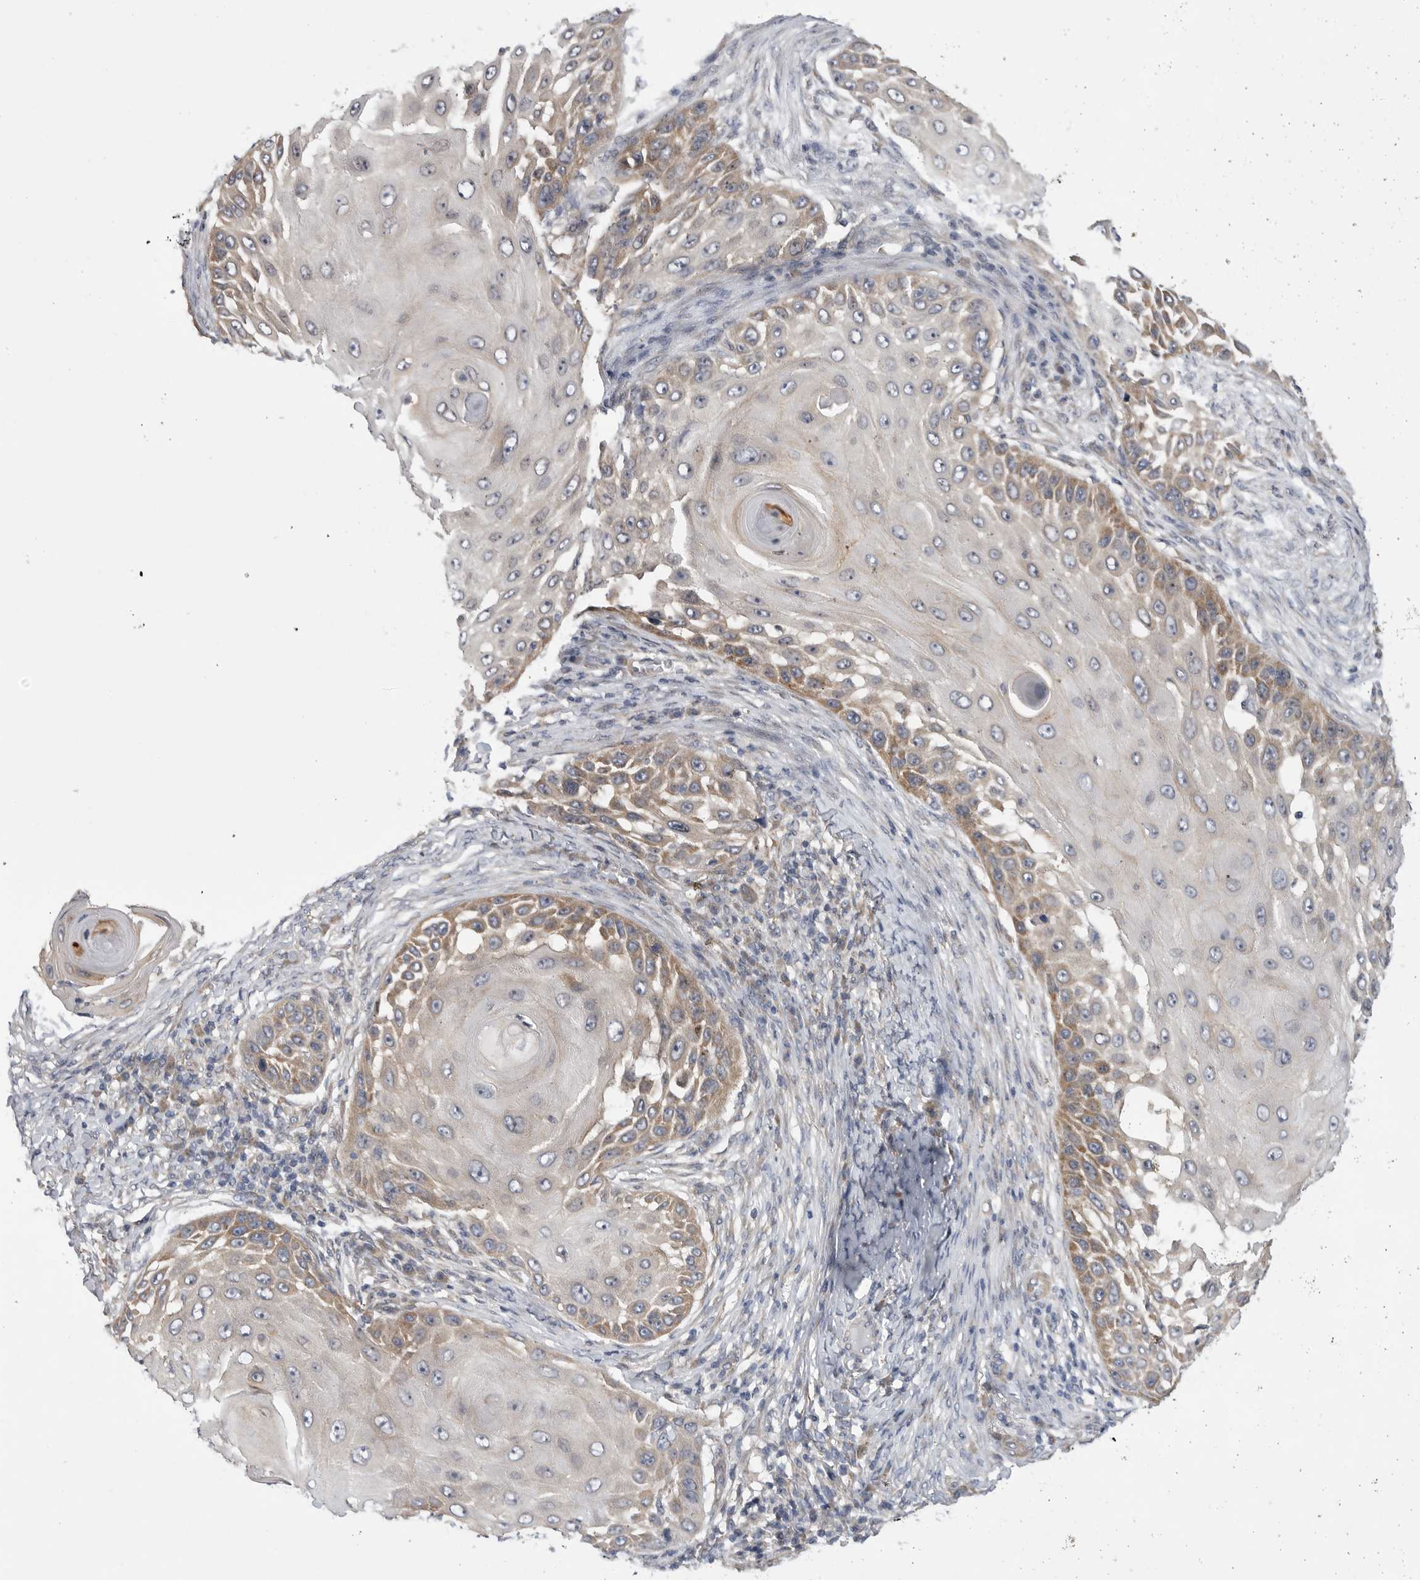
{"staining": {"intensity": "moderate", "quantity": ">75%", "location": "cytoplasmic/membranous"}, "tissue": "skin cancer", "cell_type": "Tumor cells", "image_type": "cancer", "snomed": [{"axis": "morphology", "description": "Squamous cell carcinoma, NOS"}, {"axis": "topography", "description": "Skin"}], "caption": "About >75% of tumor cells in skin cancer display moderate cytoplasmic/membranous protein expression as visualized by brown immunohistochemical staining.", "gene": "FBXO43", "patient": {"sex": "female", "age": 44}}